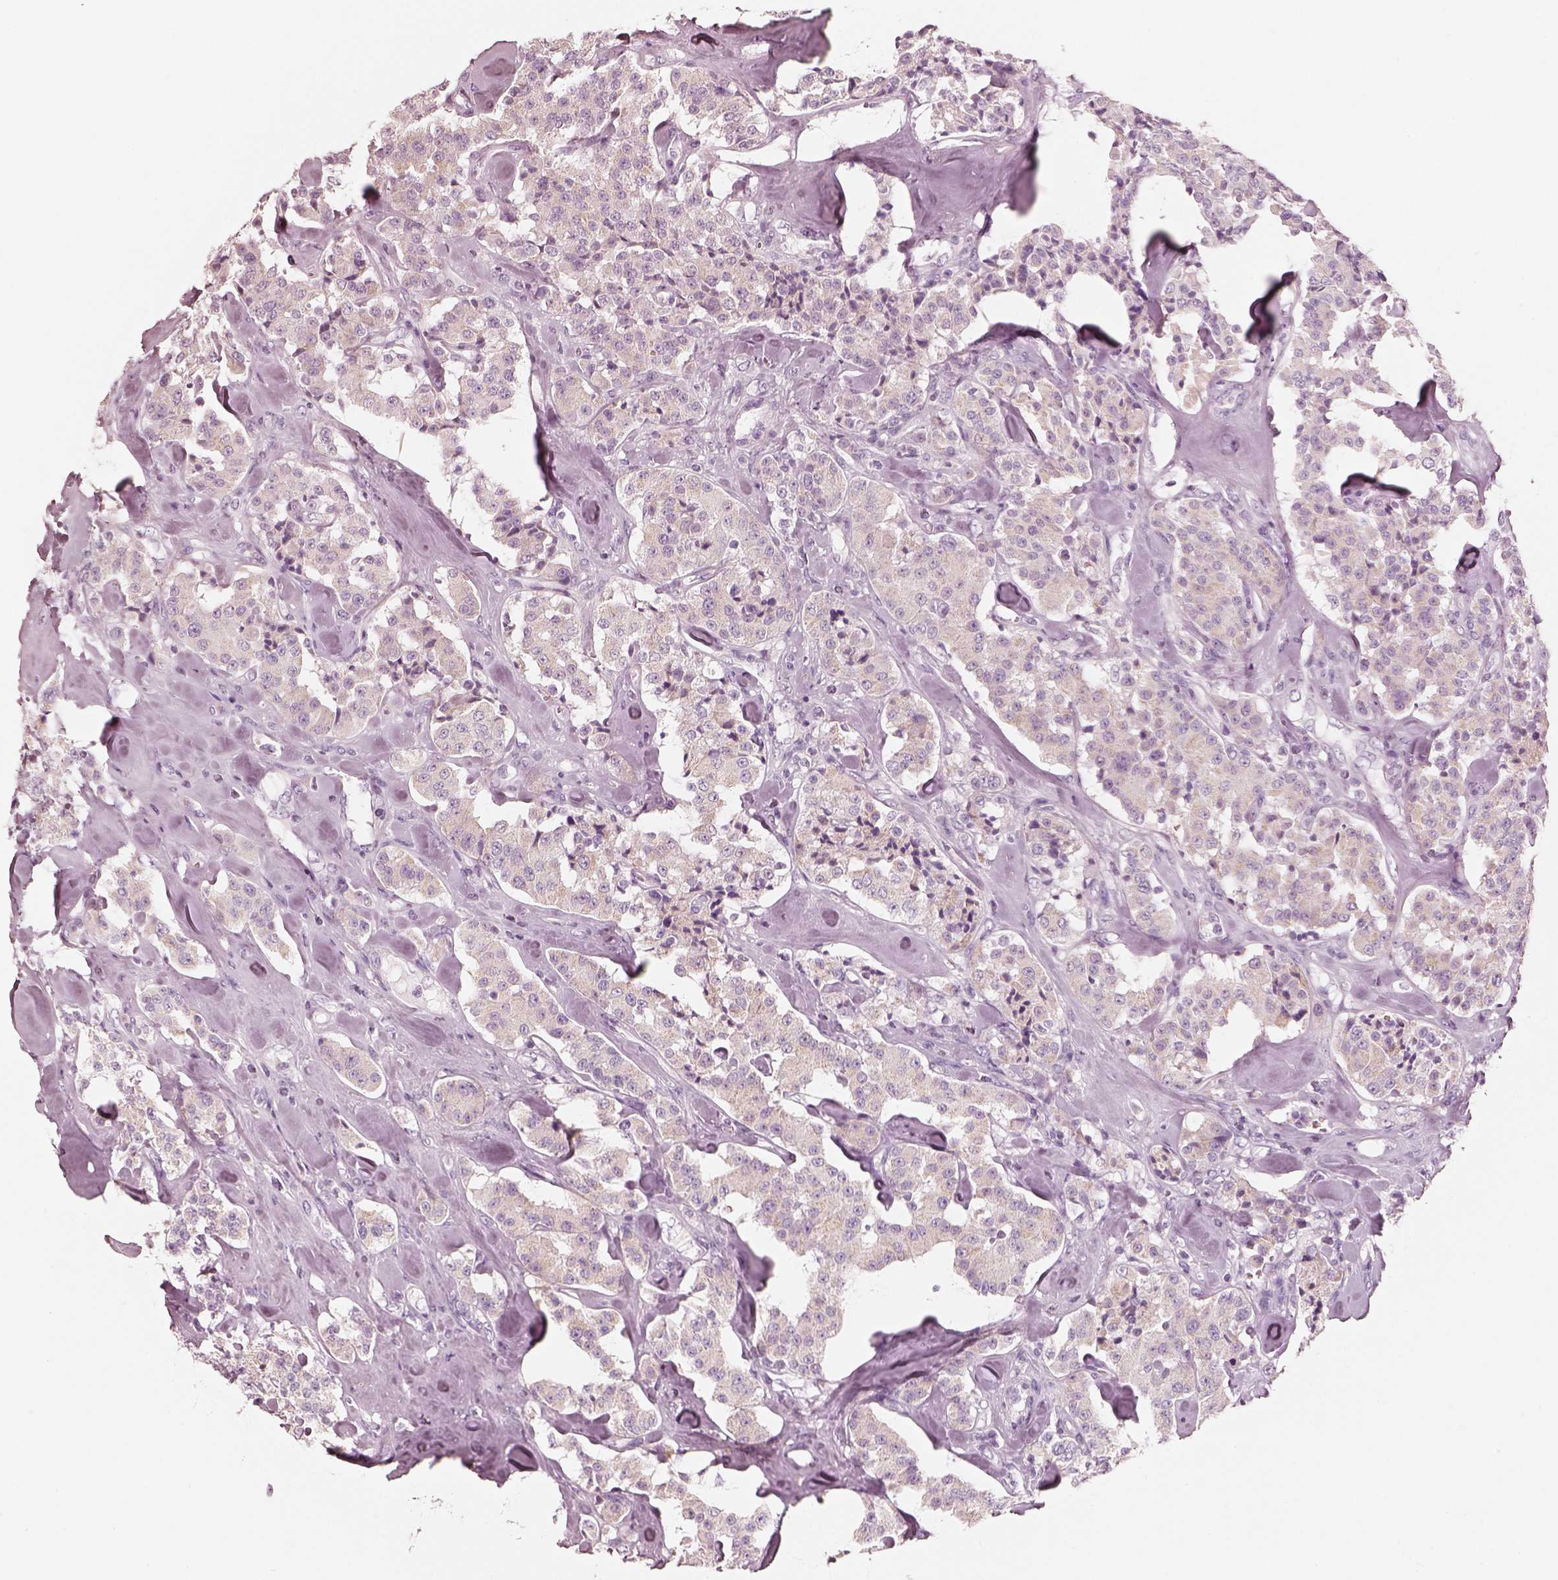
{"staining": {"intensity": "negative", "quantity": "none", "location": "none"}, "tissue": "carcinoid", "cell_type": "Tumor cells", "image_type": "cancer", "snomed": [{"axis": "morphology", "description": "Carcinoid, malignant, NOS"}, {"axis": "topography", "description": "Pancreas"}], "caption": "Tumor cells show no significant protein staining in carcinoid.", "gene": "R3HDML", "patient": {"sex": "male", "age": 41}}